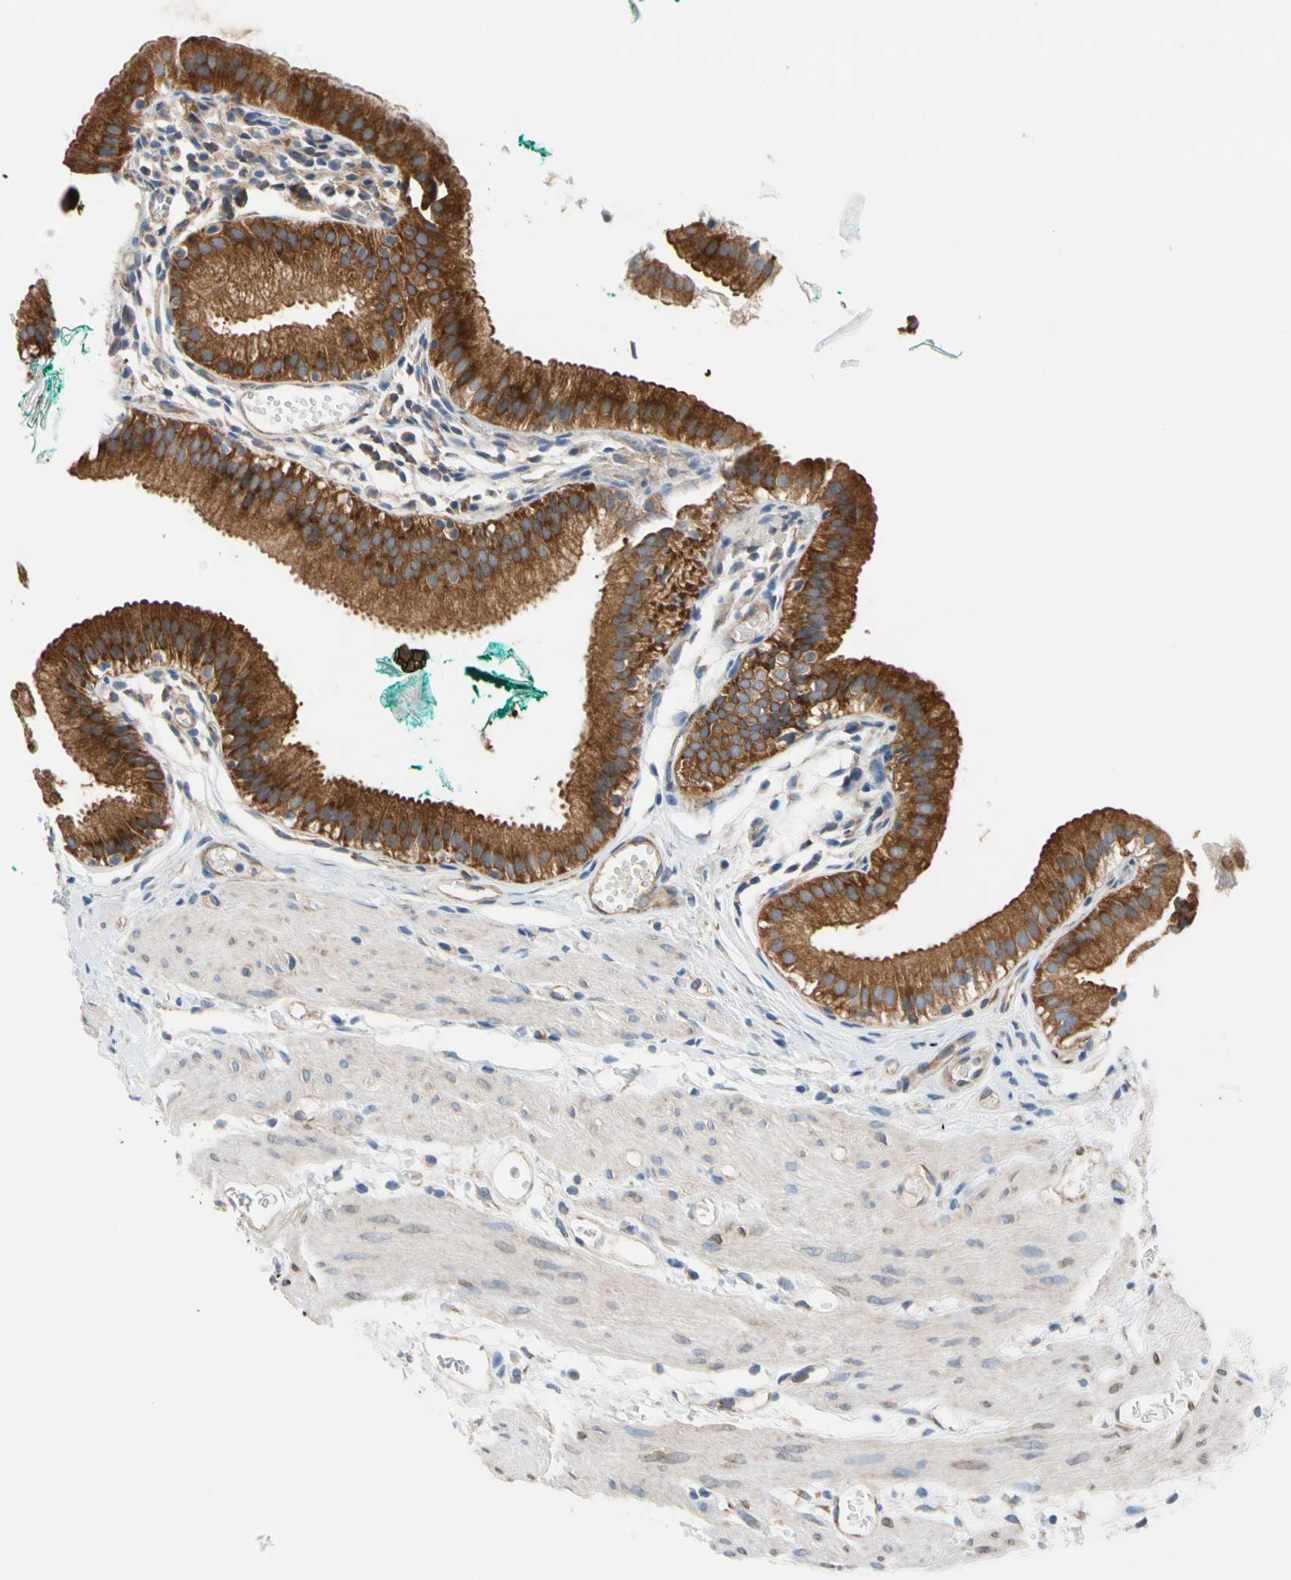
{"staining": {"intensity": "strong", "quantity": ">75%", "location": "cytoplasmic/membranous"}, "tissue": "gallbladder", "cell_type": "Glandular cells", "image_type": "normal", "snomed": [{"axis": "morphology", "description": "Normal tissue, NOS"}, {"axis": "topography", "description": "Gallbladder"}], "caption": "Protein staining of normal gallbladder exhibits strong cytoplasmic/membranous staining in about >75% of glandular cells. (DAB IHC, brown staining for protein, blue staining for nuclei).", "gene": "GPHN", "patient": {"sex": "female", "age": 26}}